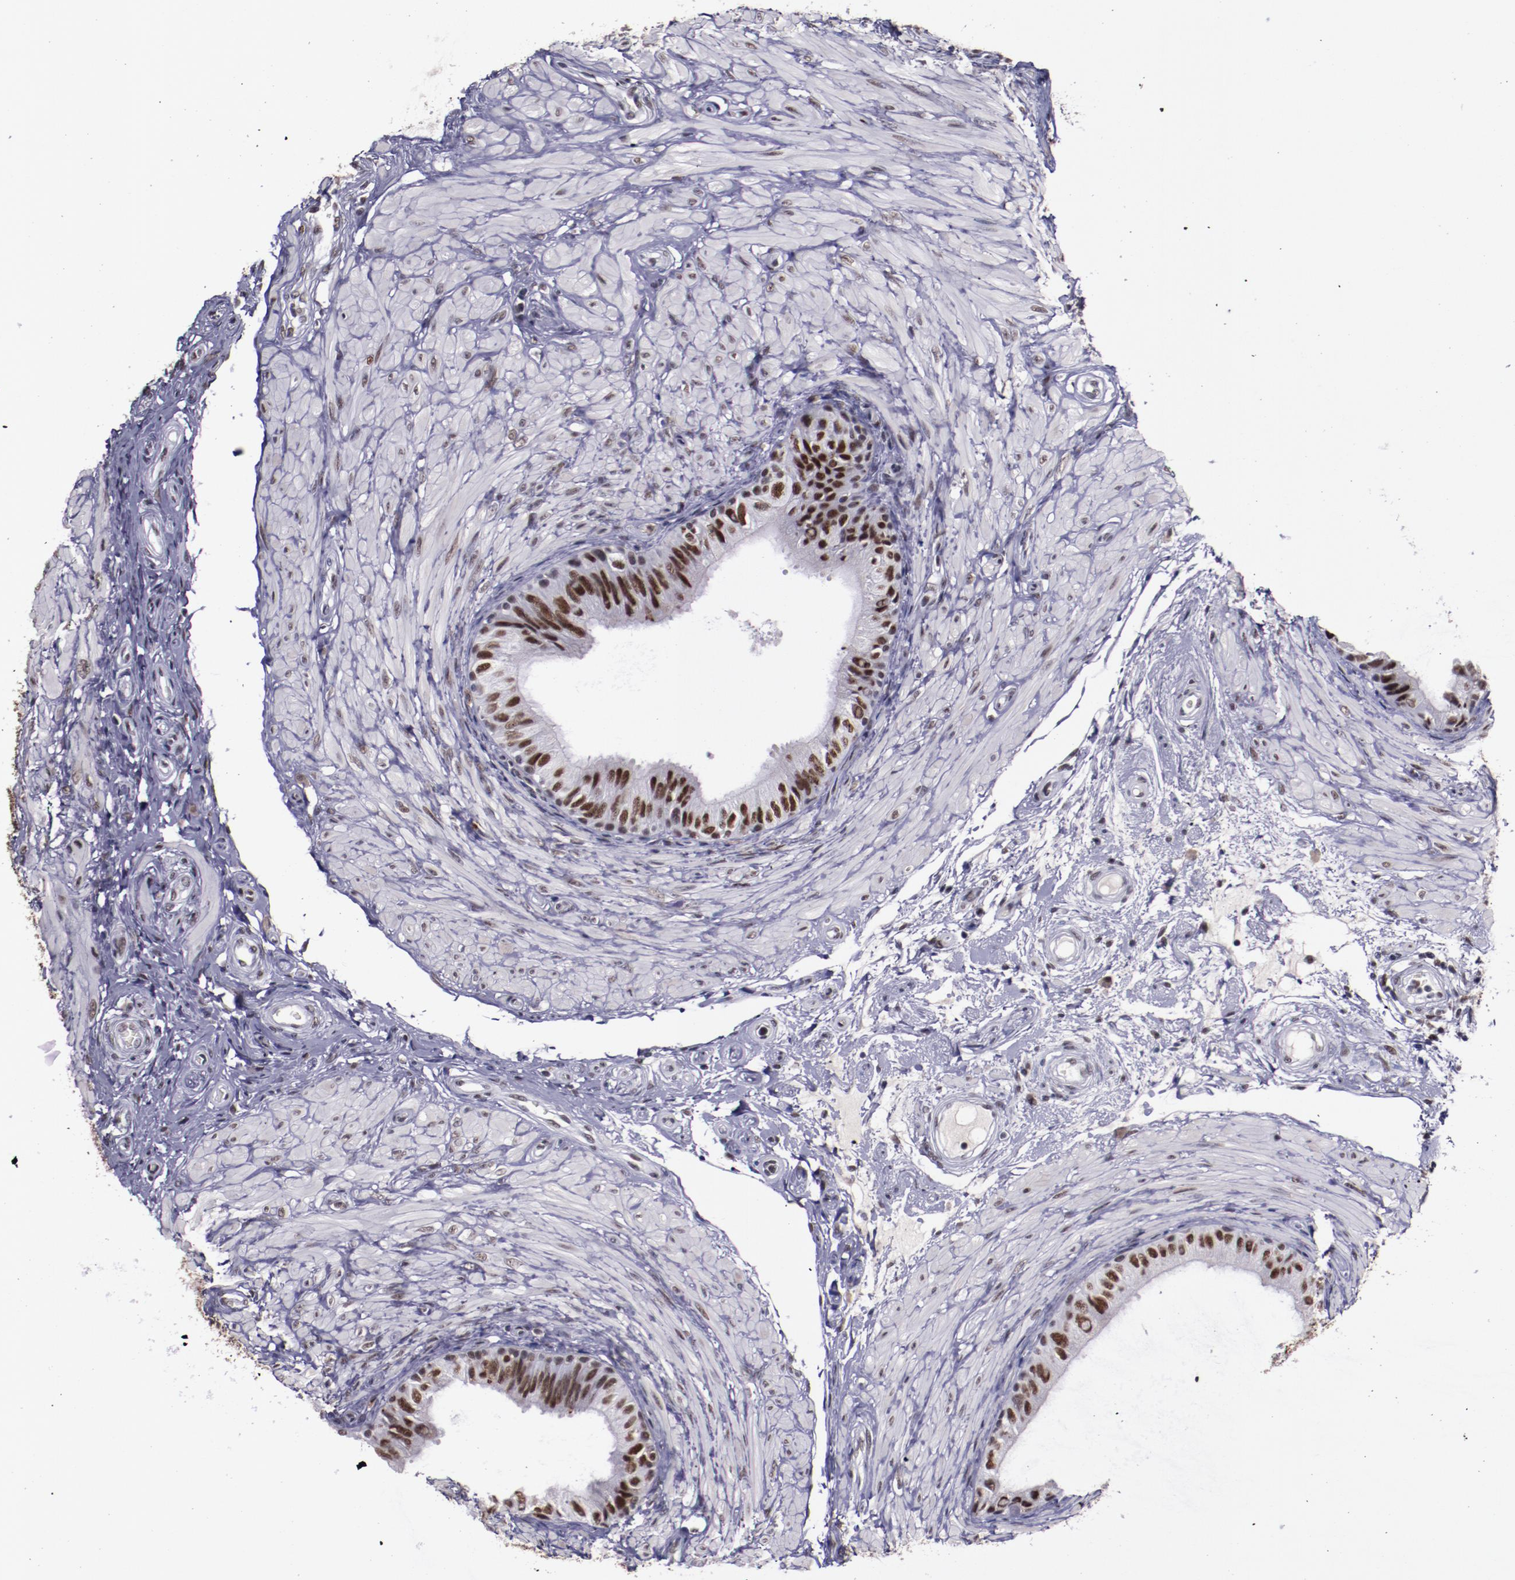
{"staining": {"intensity": "strong", "quantity": ">75%", "location": "nuclear"}, "tissue": "epididymis", "cell_type": "Glandular cells", "image_type": "normal", "snomed": [{"axis": "morphology", "description": "Normal tissue, NOS"}, {"axis": "topography", "description": "Epididymis"}], "caption": "IHC photomicrograph of unremarkable epididymis stained for a protein (brown), which shows high levels of strong nuclear staining in about >75% of glandular cells.", "gene": "PPP4R3A", "patient": {"sex": "male", "age": 68}}